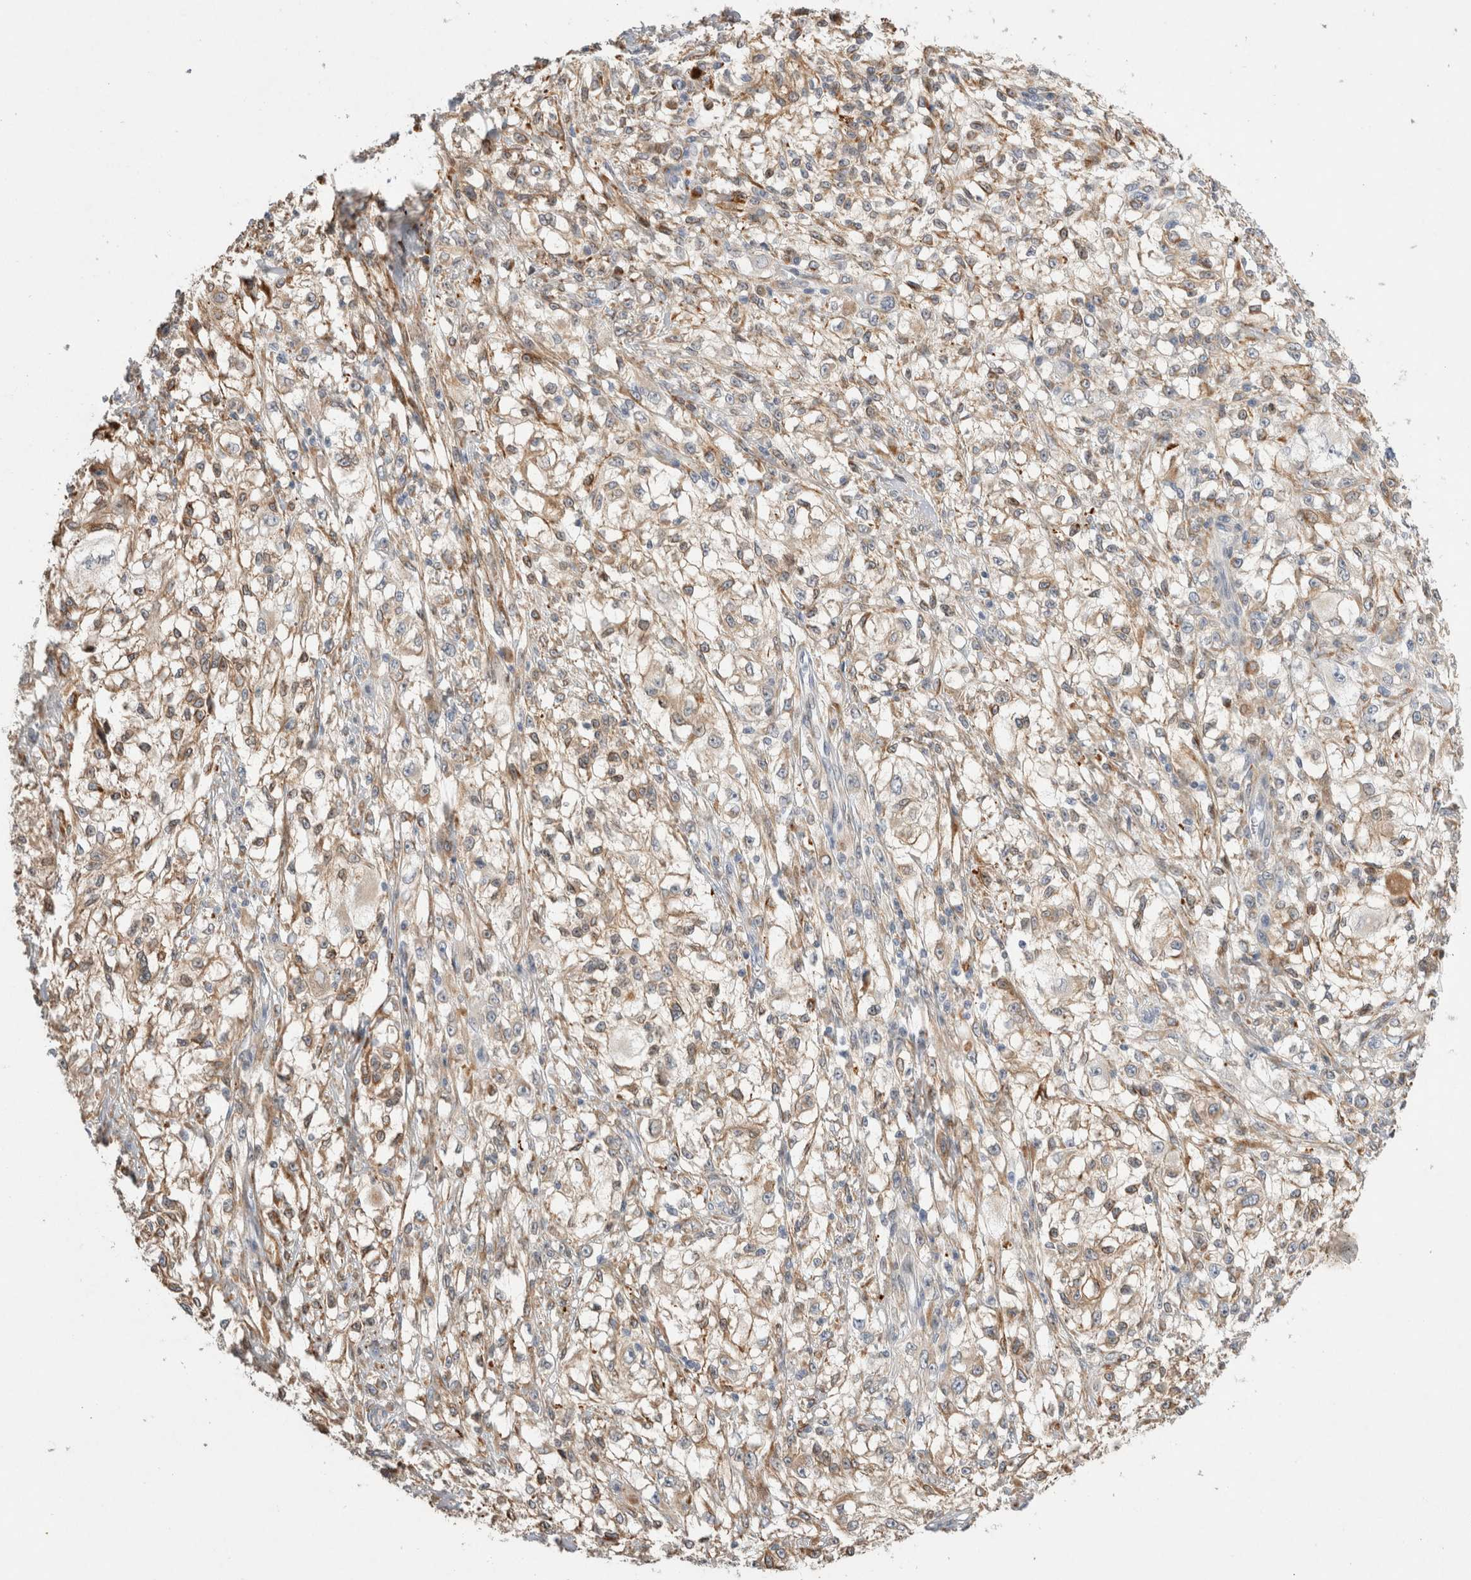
{"staining": {"intensity": "weak", "quantity": ">75%", "location": "cytoplasmic/membranous"}, "tissue": "melanoma", "cell_type": "Tumor cells", "image_type": "cancer", "snomed": [{"axis": "morphology", "description": "Malignant melanoma, NOS"}, {"axis": "topography", "description": "Skin of head"}], "caption": "High-power microscopy captured an immunohistochemistry (IHC) photomicrograph of malignant melanoma, revealing weak cytoplasmic/membranous positivity in approximately >75% of tumor cells.", "gene": "TRMT9B", "patient": {"sex": "male", "age": 83}}